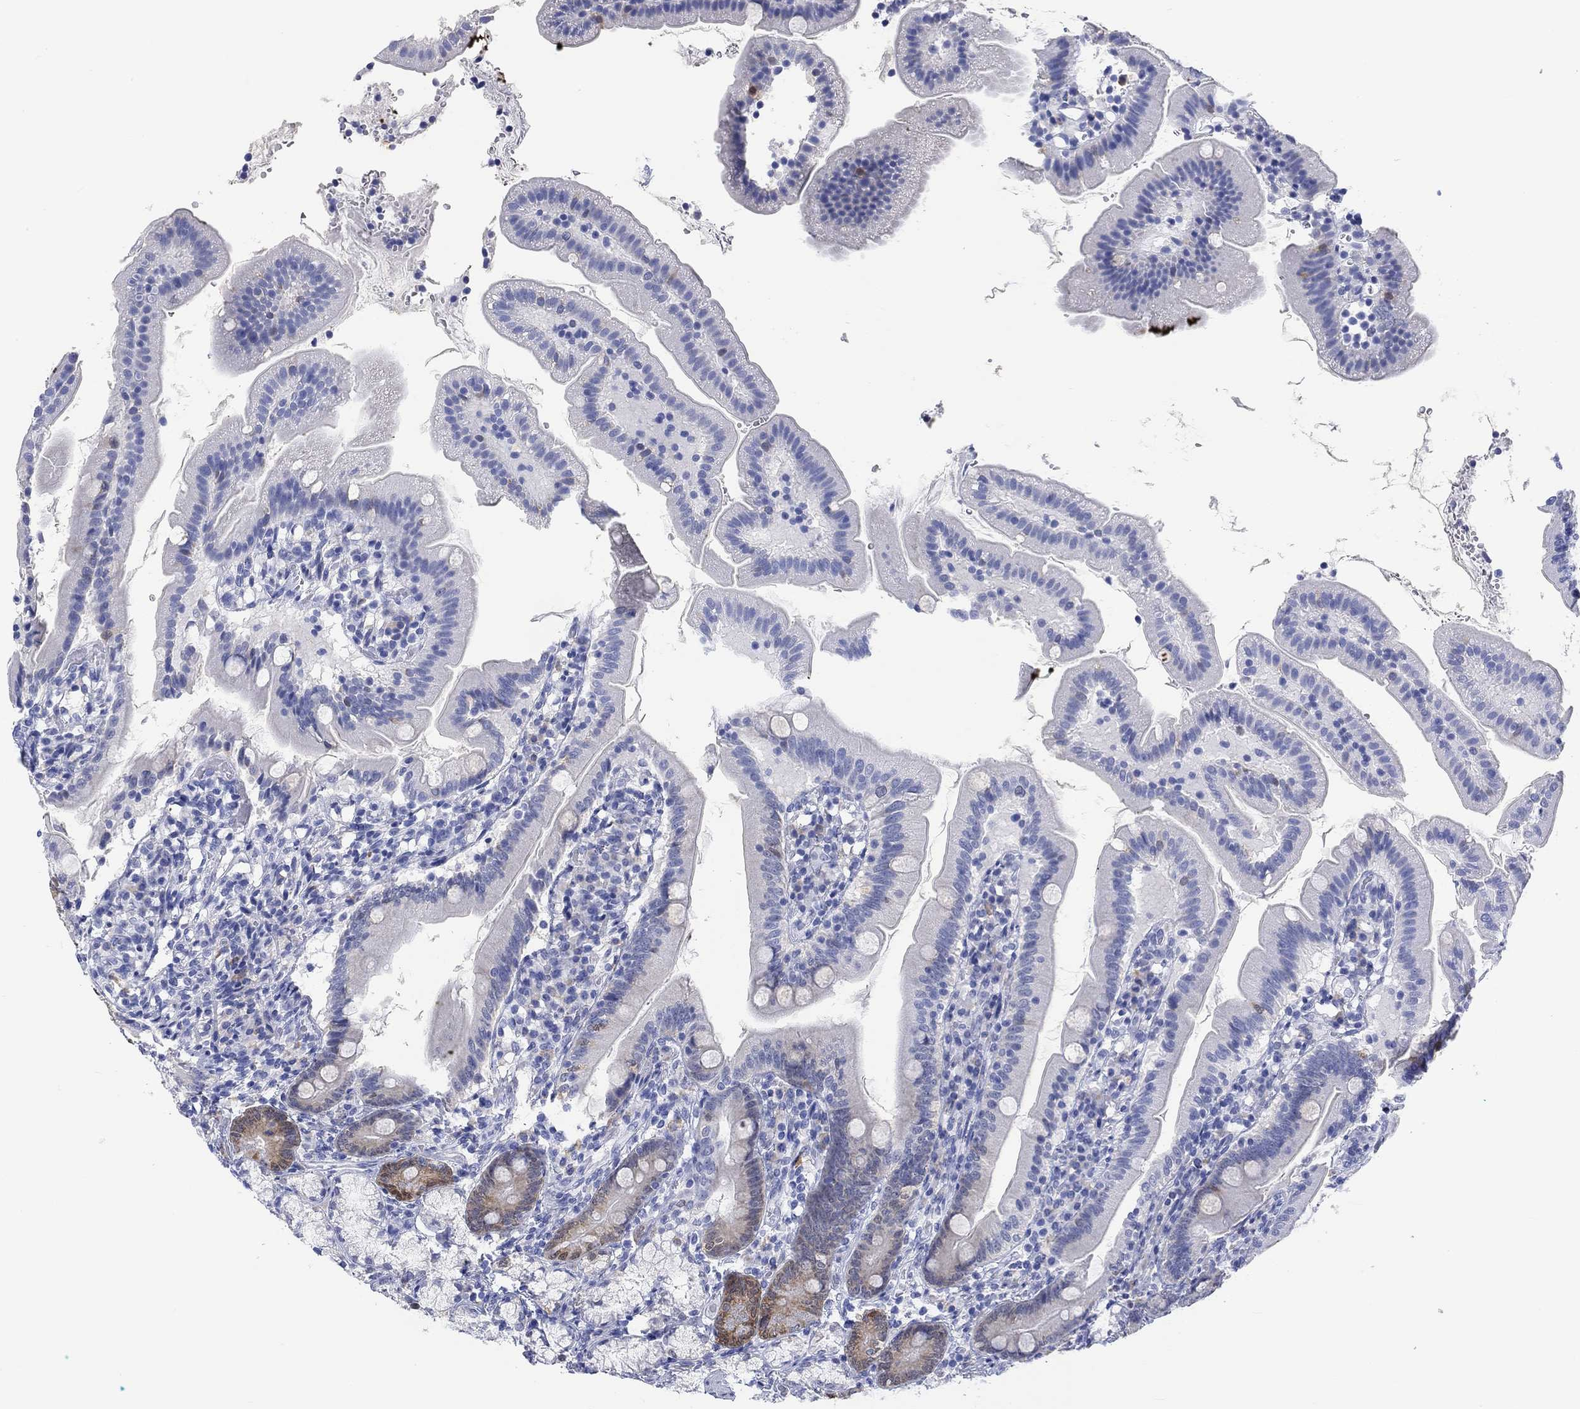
{"staining": {"intensity": "strong", "quantity": "<25%", "location": "cytoplasmic/membranous,nuclear"}, "tissue": "duodenum", "cell_type": "Glandular cells", "image_type": "normal", "snomed": [{"axis": "morphology", "description": "Normal tissue, NOS"}, {"axis": "topography", "description": "Duodenum"}], "caption": "This photomicrograph reveals IHC staining of unremarkable duodenum, with medium strong cytoplasmic/membranous,nuclear staining in approximately <25% of glandular cells.", "gene": "MSI1", "patient": {"sex": "female", "age": 67}}